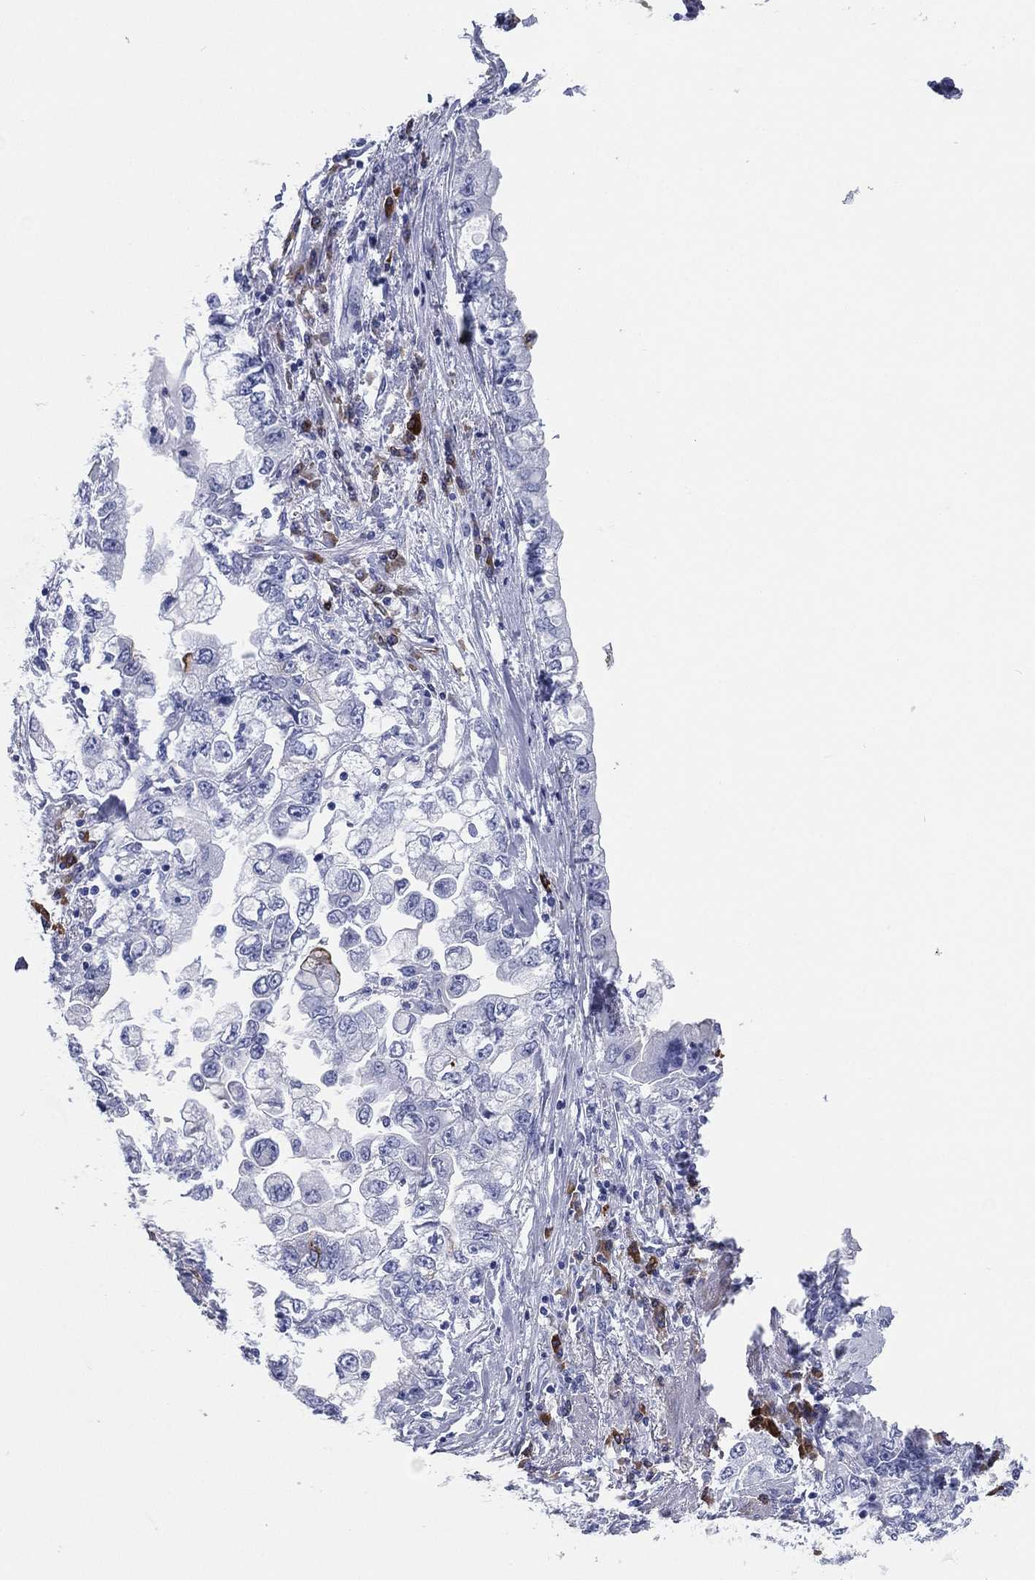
{"staining": {"intensity": "moderate", "quantity": "<25%", "location": "cytoplasmic/membranous"}, "tissue": "stomach cancer", "cell_type": "Tumor cells", "image_type": "cancer", "snomed": [{"axis": "morphology", "description": "Adenocarcinoma, NOS"}, {"axis": "topography", "description": "Stomach, lower"}], "caption": "Stomach cancer (adenocarcinoma) tissue exhibits moderate cytoplasmic/membranous expression in approximately <25% of tumor cells, visualized by immunohistochemistry.", "gene": "CD79A", "patient": {"sex": "female", "age": 93}}